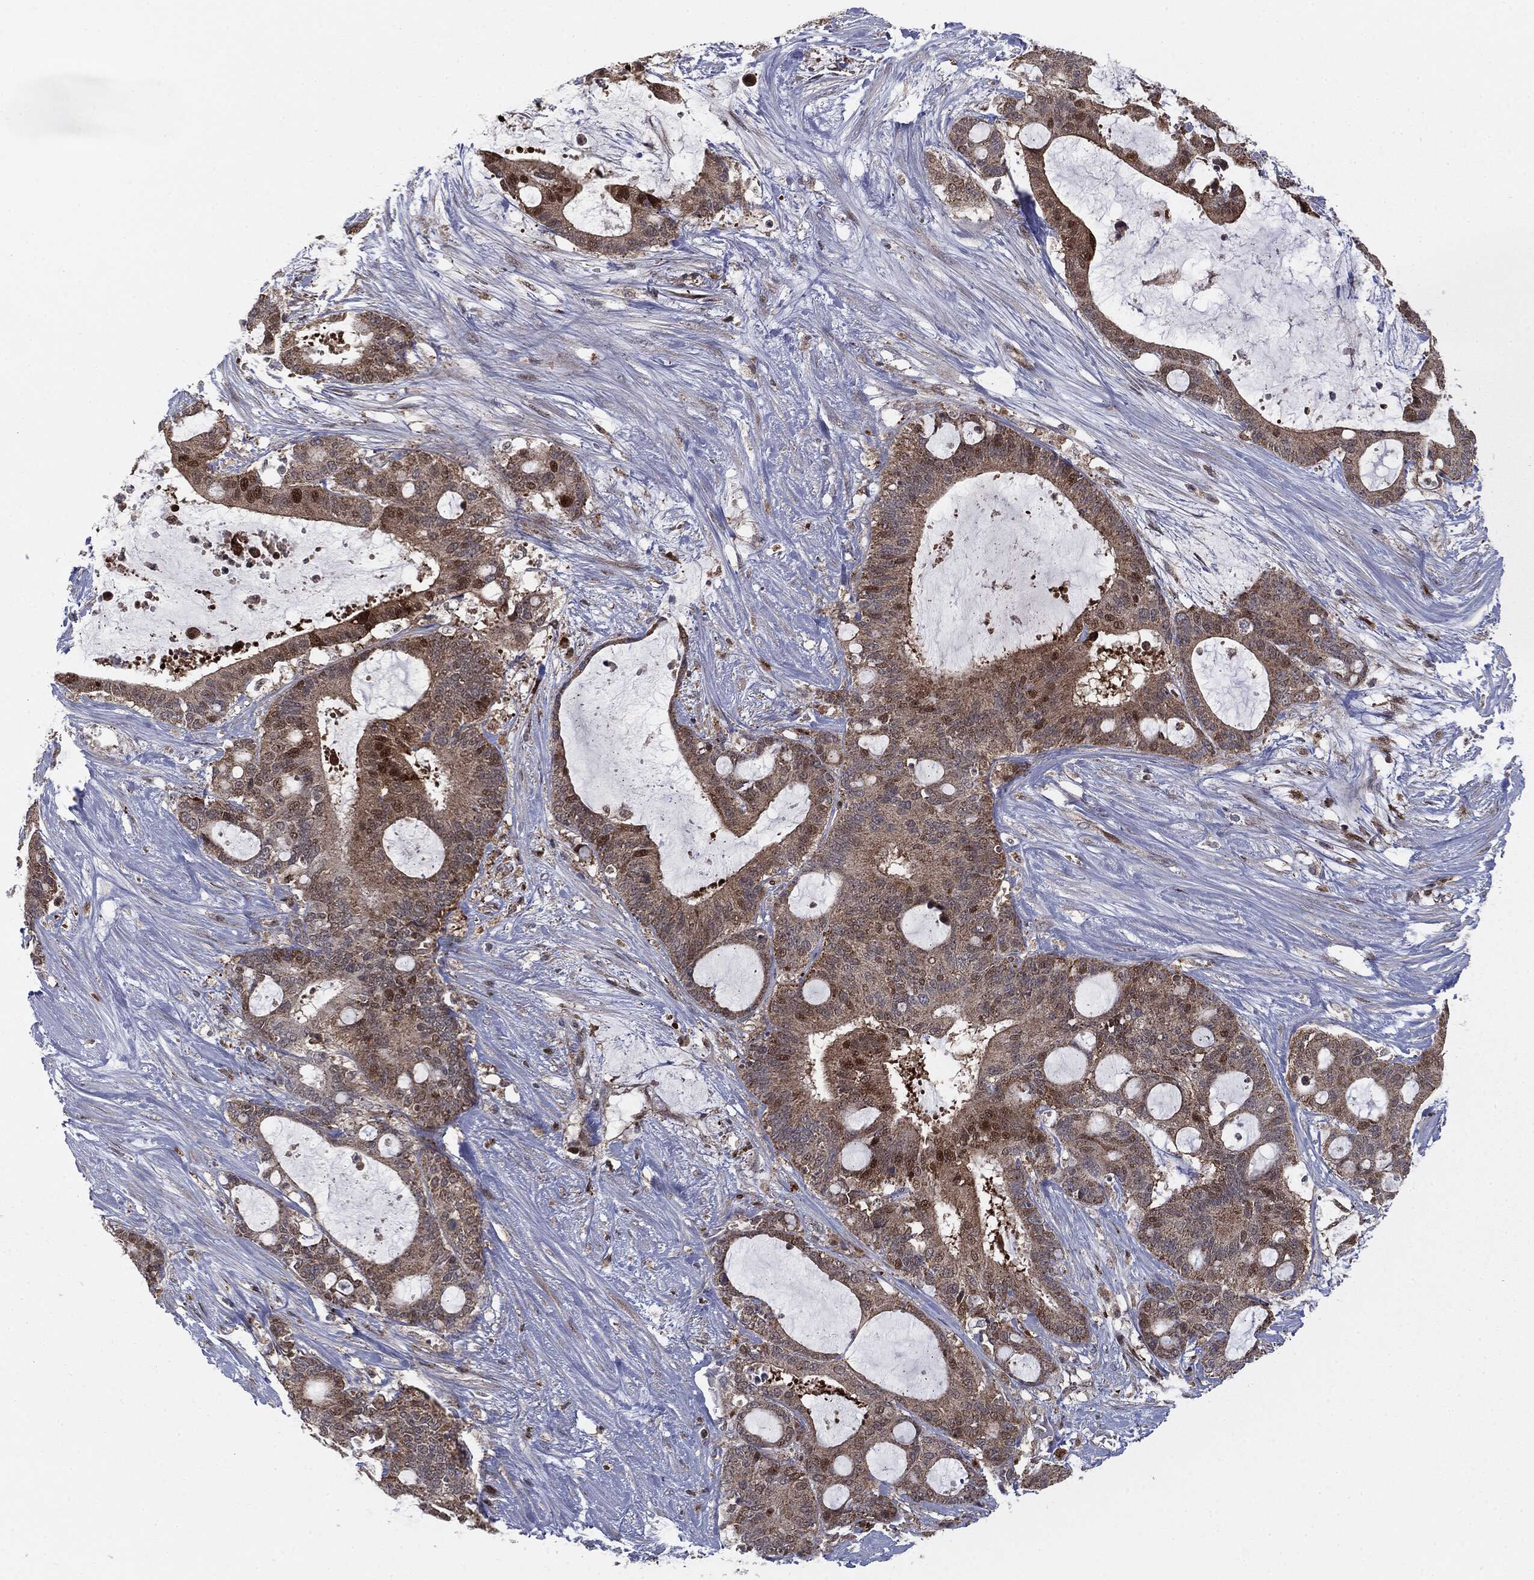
{"staining": {"intensity": "weak", "quantity": ">75%", "location": "cytoplasmic/membranous"}, "tissue": "liver cancer", "cell_type": "Tumor cells", "image_type": "cancer", "snomed": [{"axis": "morphology", "description": "Normal tissue, NOS"}, {"axis": "morphology", "description": "Cholangiocarcinoma"}, {"axis": "topography", "description": "Liver"}, {"axis": "topography", "description": "Peripheral nerve tissue"}], "caption": "Immunohistochemical staining of human cholangiocarcinoma (liver) displays weak cytoplasmic/membranous protein staining in about >75% of tumor cells.", "gene": "PTEN", "patient": {"sex": "female", "age": 73}}